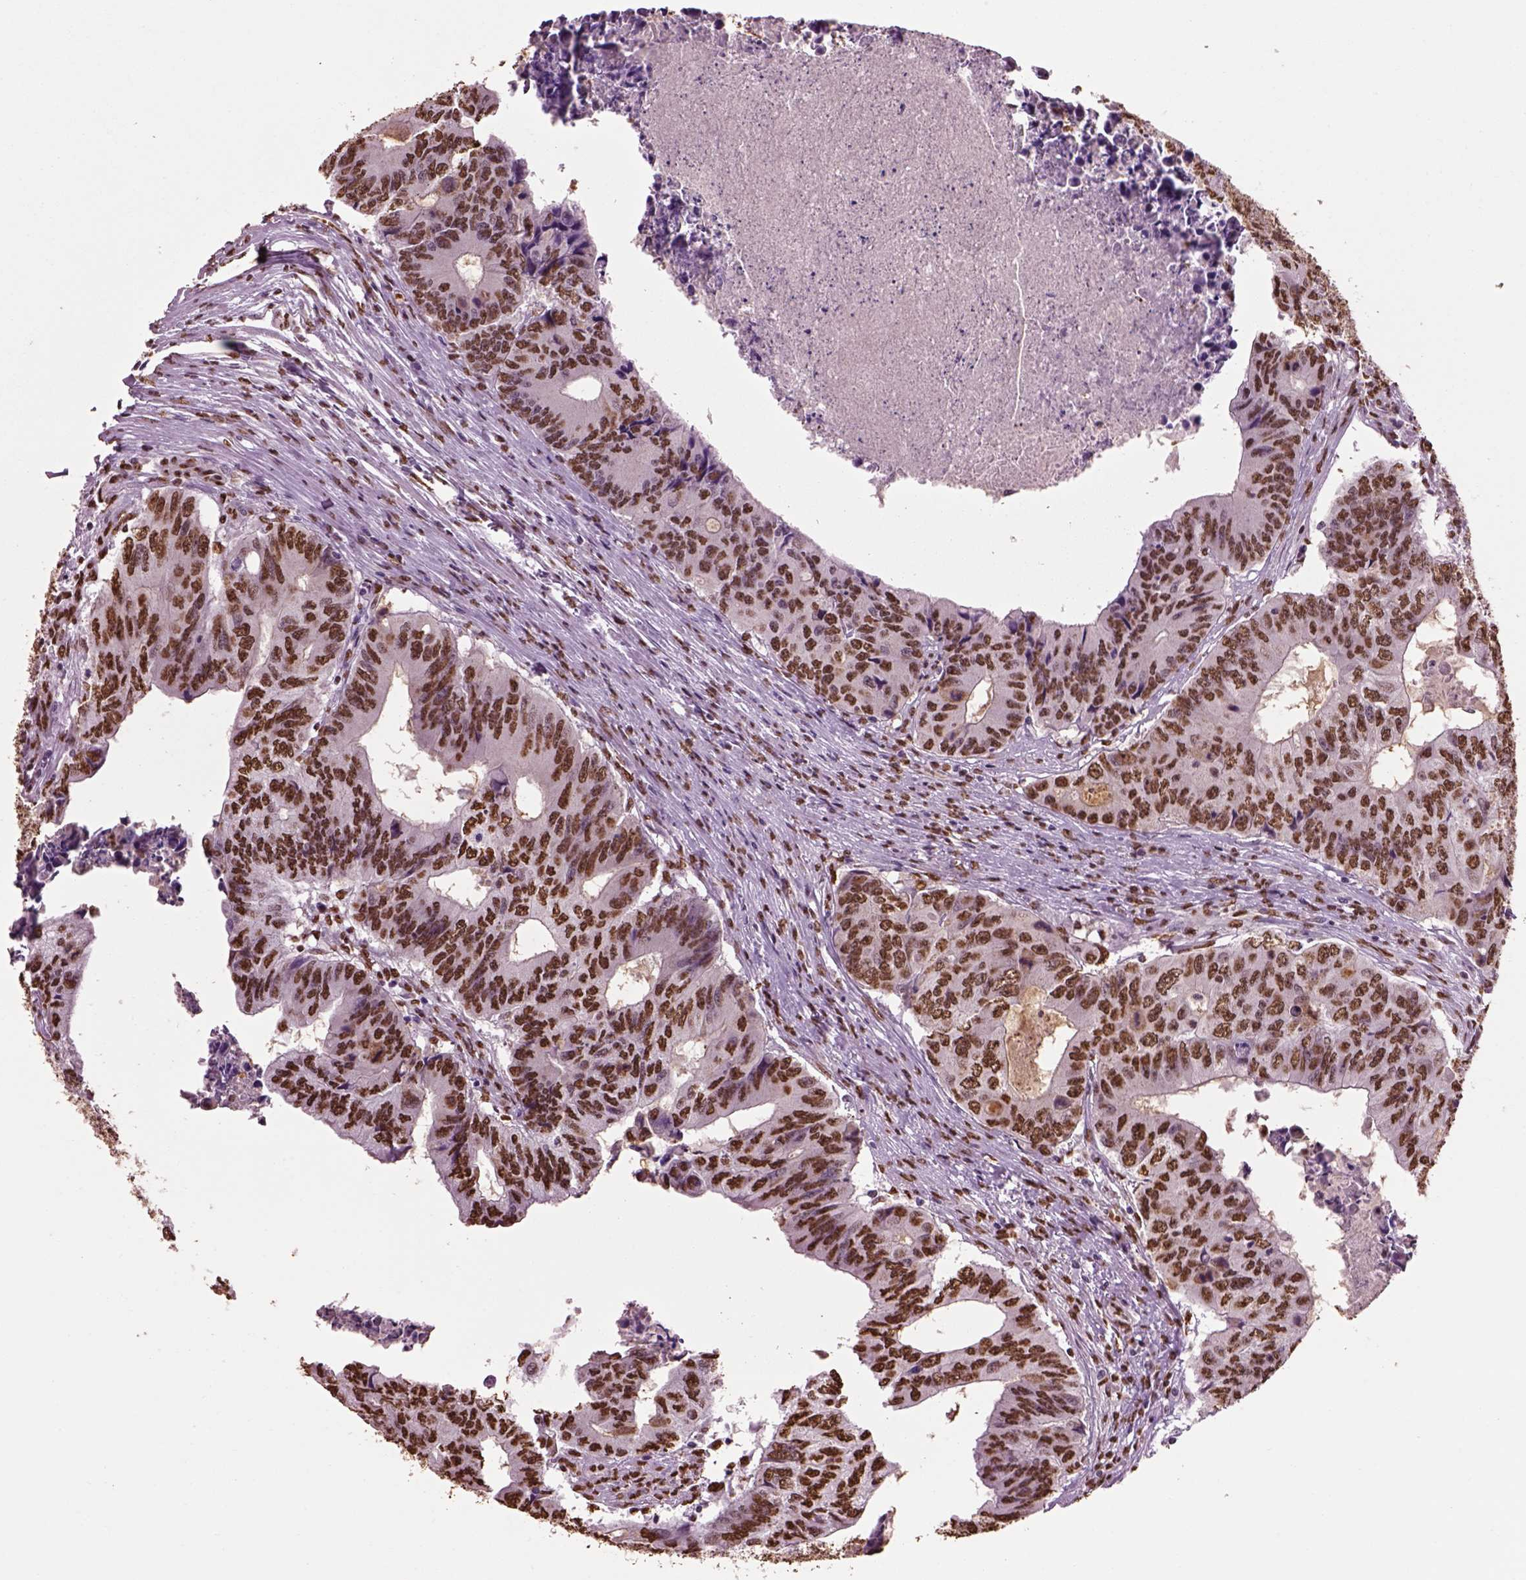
{"staining": {"intensity": "moderate", "quantity": ">75%", "location": "nuclear"}, "tissue": "colorectal cancer", "cell_type": "Tumor cells", "image_type": "cancer", "snomed": [{"axis": "morphology", "description": "Adenocarcinoma, NOS"}, {"axis": "topography", "description": "Colon"}], "caption": "IHC image of human colorectal cancer (adenocarcinoma) stained for a protein (brown), which shows medium levels of moderate nuclear expression in approximately >75% of tumor cells.", "gene": "DDX3X", "patient": {"sex": "male", "age": 53}}